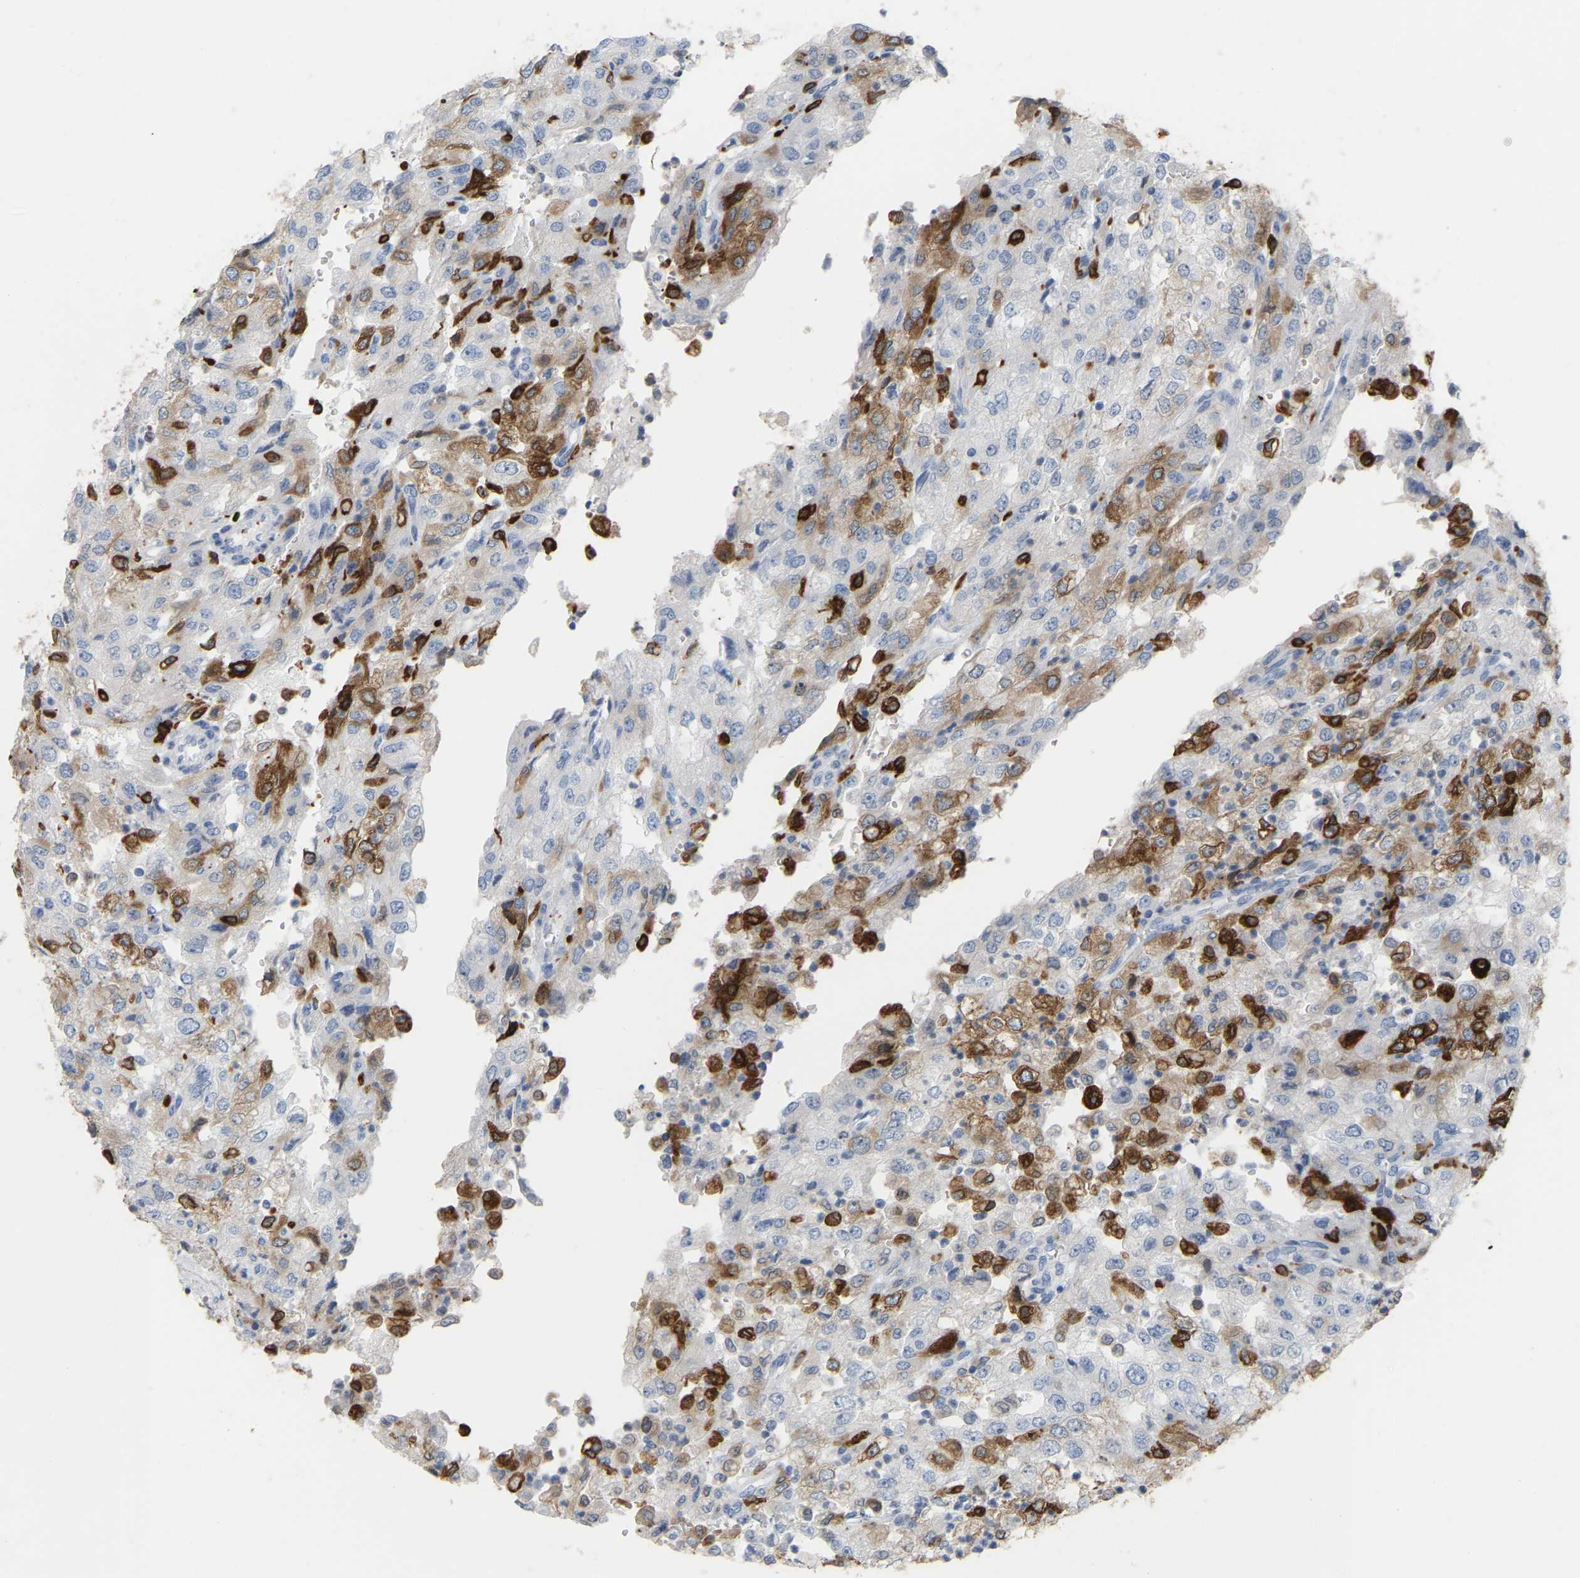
{"staining": {"intensity": "moderate", "quantity": "<25%", "location": "cytoplasmic/membranous"}, "tissue": "renal cancer", "cell_type": "Tumor cells", "image_type": "cancer", "snomed": [{"axis": "morphology", "description": "Adenocarcinoma, NOS"}, {"axis": "topography", "description": "Kidney"}], "caption": "IHC staining of adenocarcinoma (renal), which displays low levels of moderate cytoplasmic/membranous positivity in about <25% of tumor cells indicating moderate cytoplasmic/membranous protein staining. The staining was performed using DAB (3,3'-diaminobenzidine) (brown) for protein detection and nuclei were counterstained in hematoxylin (blue).", "gene": "PTGS1", "patient": {"sex": "female", "age": 54}}